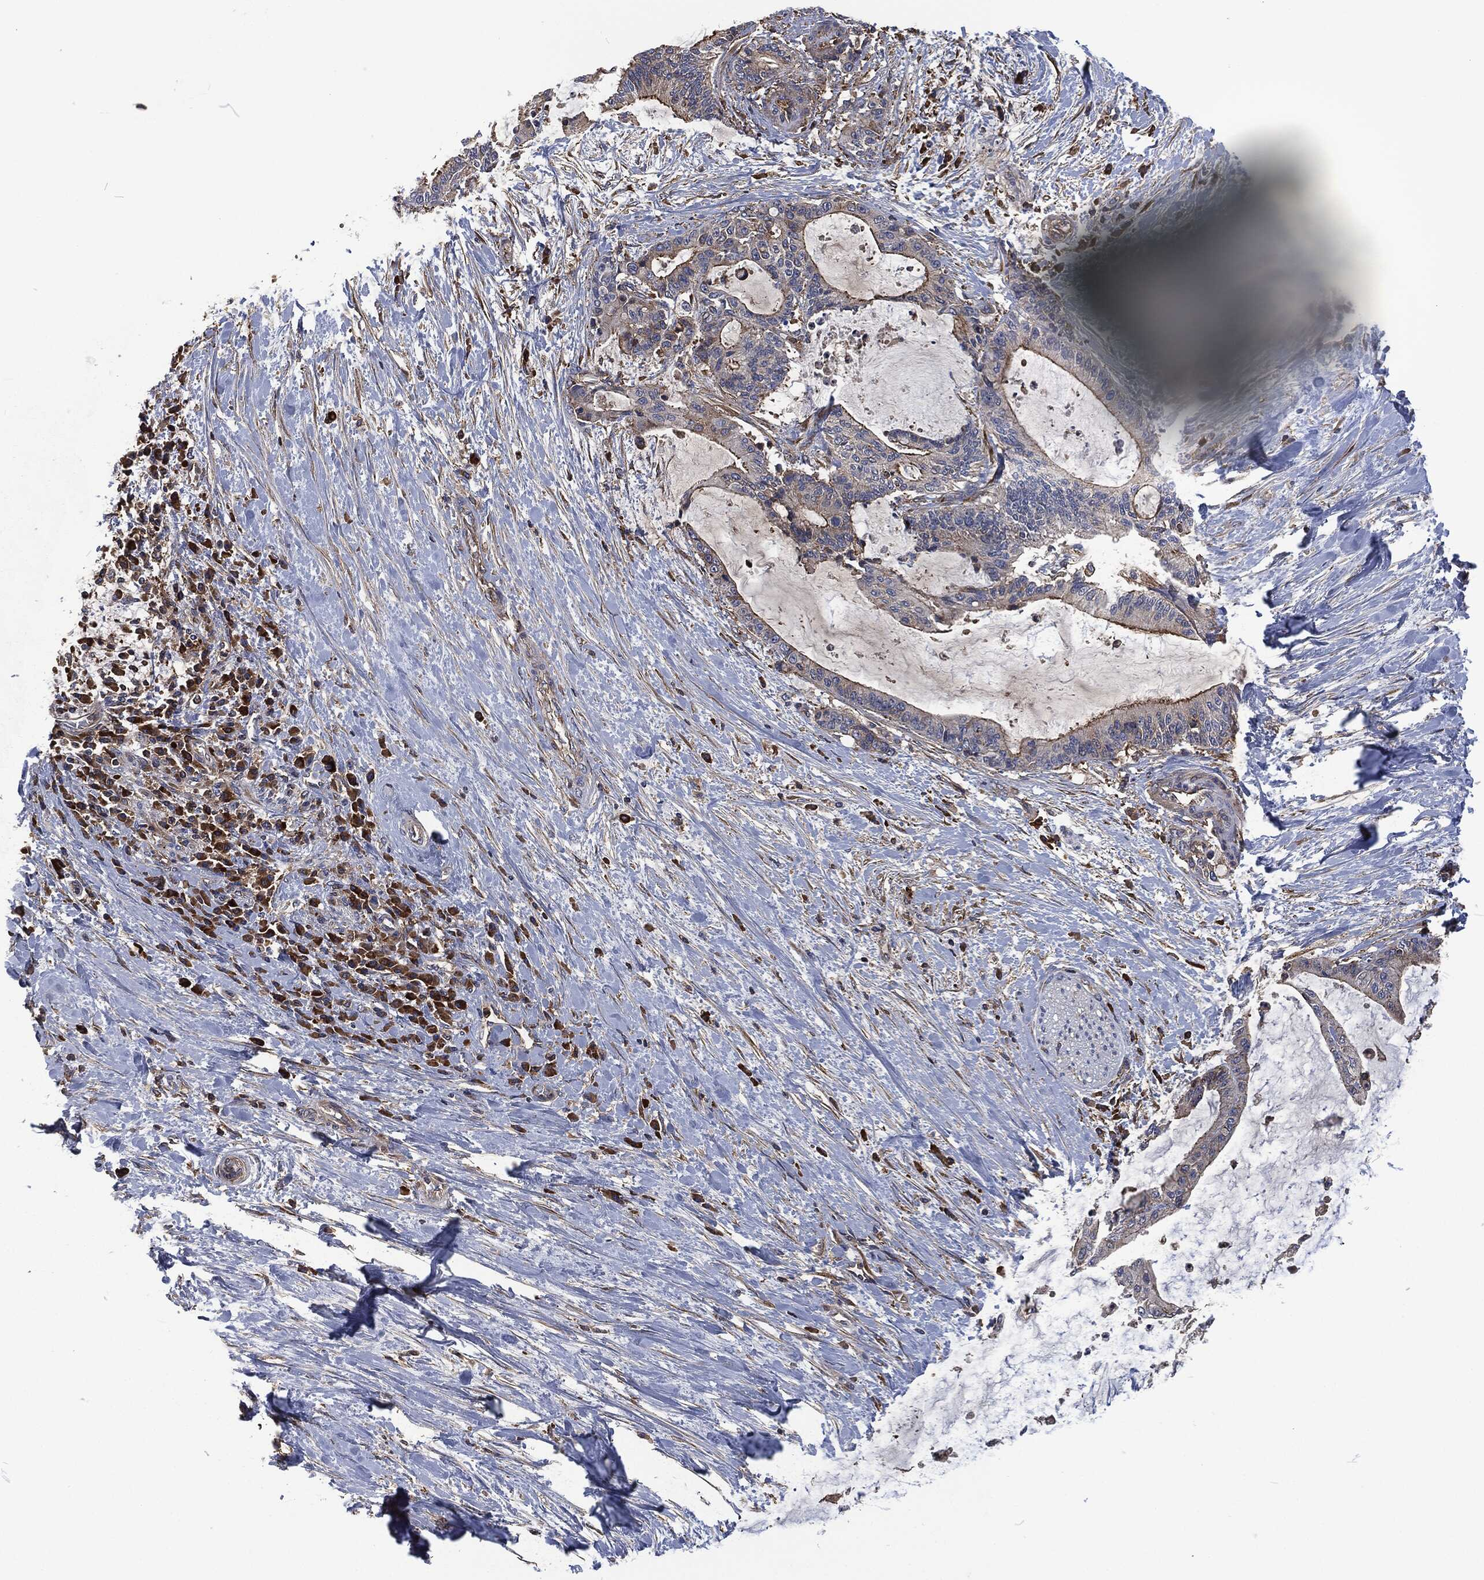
{"staining": {"intensity": "strong", "quantity": "<25%", "location": "cytoplasmic/membranous"}, "tissue": "liver cancer", "cell_type": "Tumor cells", "image_type": "cancer", "snomed": [{"axis": "morphology", "description": "Cholangiocarcinoma"}, {"axis": "topography", "description": "Liver"}], "caption": "Immunohistochemical staining of liver cancer reveals medium levels of strong cytoplasmic/membranous staining in about <25% of tumor cells.", "gene": "LGALS9", "patient": {"sex": "female", "age": 73}}